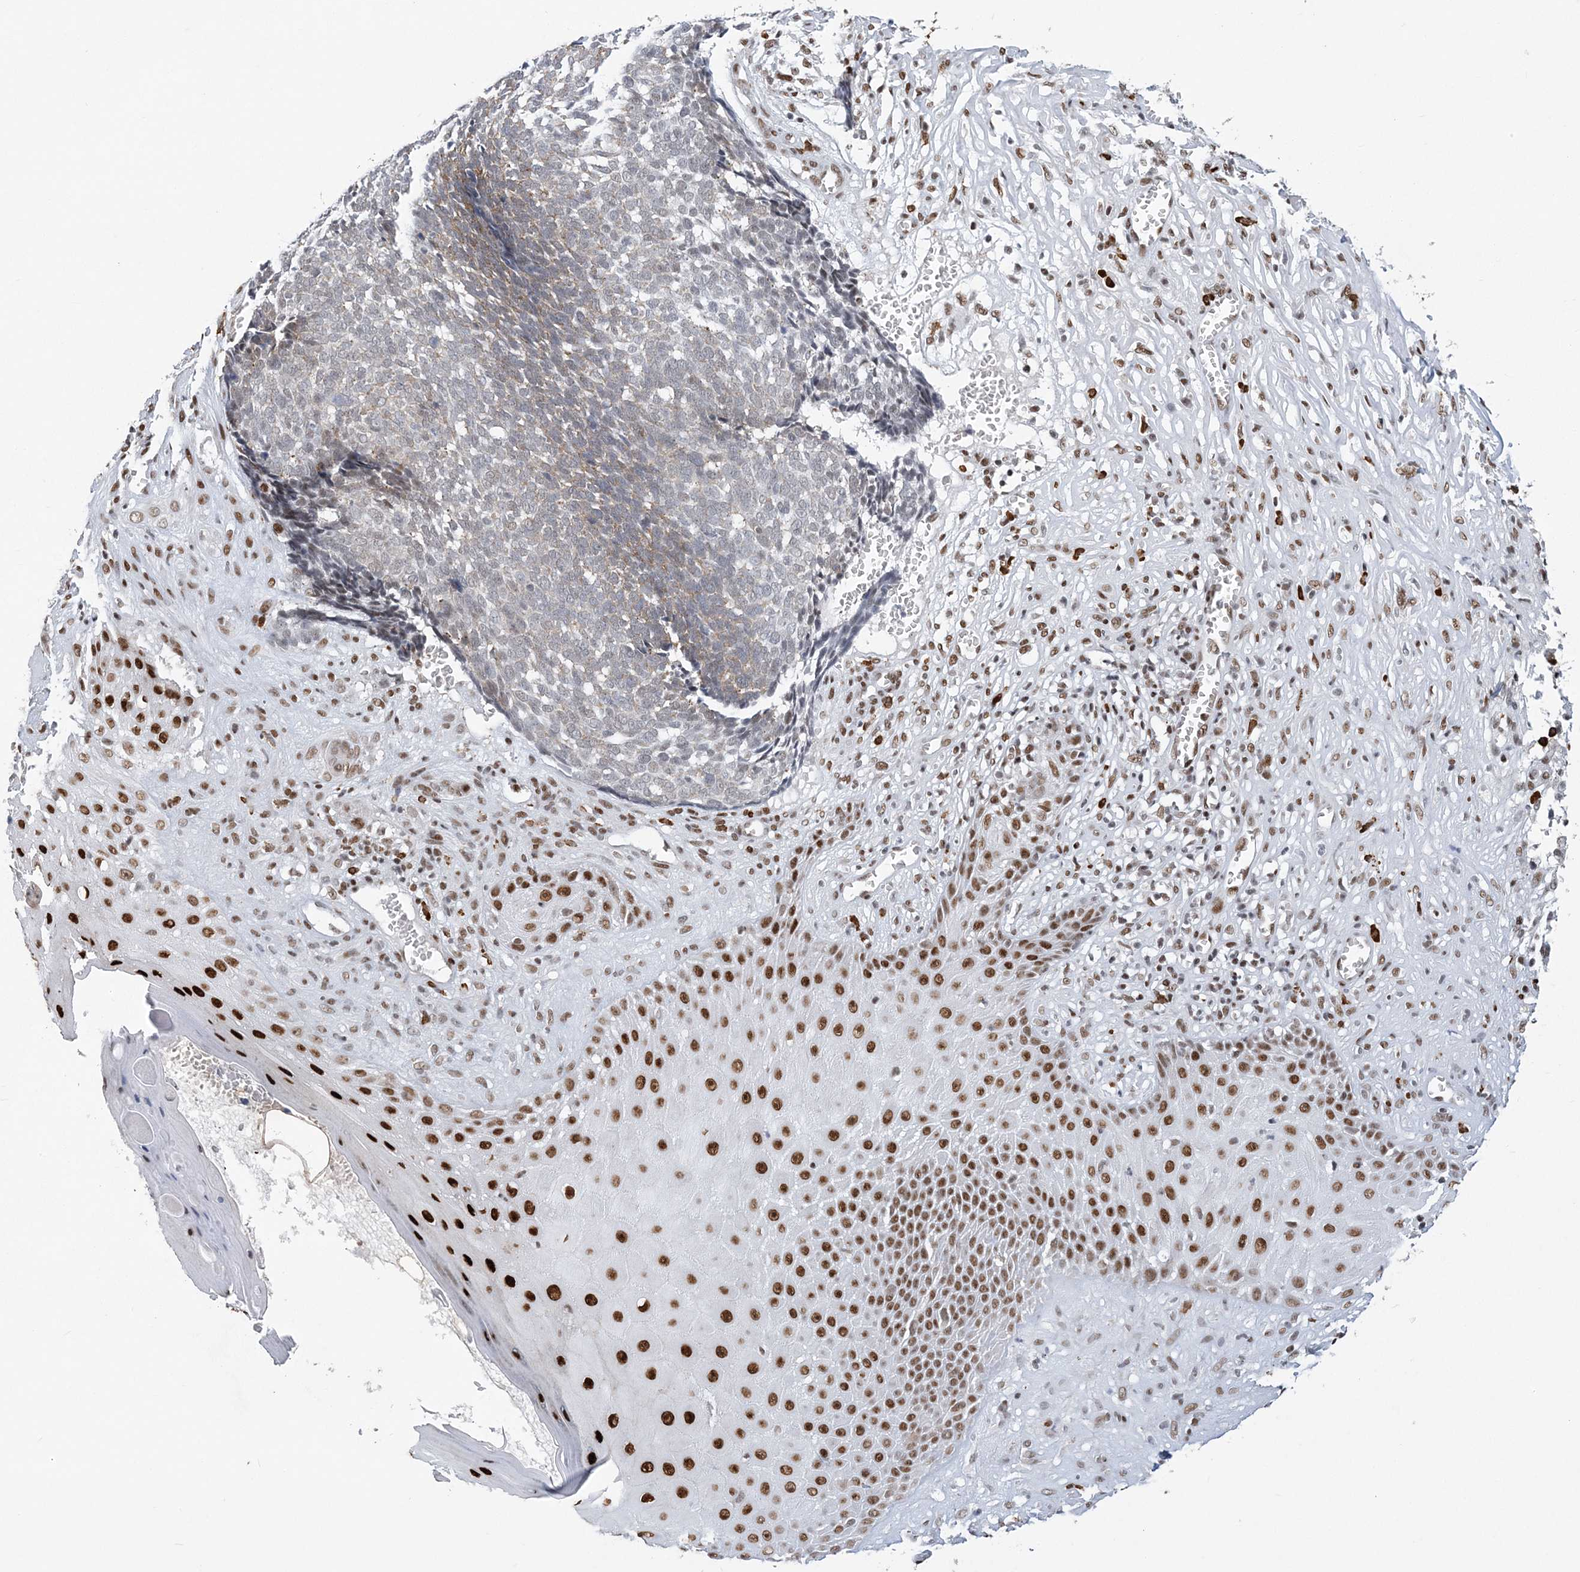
{"staining": {"intensity": "negative", "quantity": "none", "location": "none"}, "tissue": "skin cancer", "cell_type": "Tumor cells", "image_type": "cancer", "snomed": [{"axis": "morphology", "description": "Basal cell carcinoma"}, {"axis": "topography", "description": "Skin"}], "caption": "Skin cancer was stained to show a protein in brown. There is no significant positivity in tumor cells.", "gene": "ZBTB7A", "patient": {"sex": "male", "age": 84}}